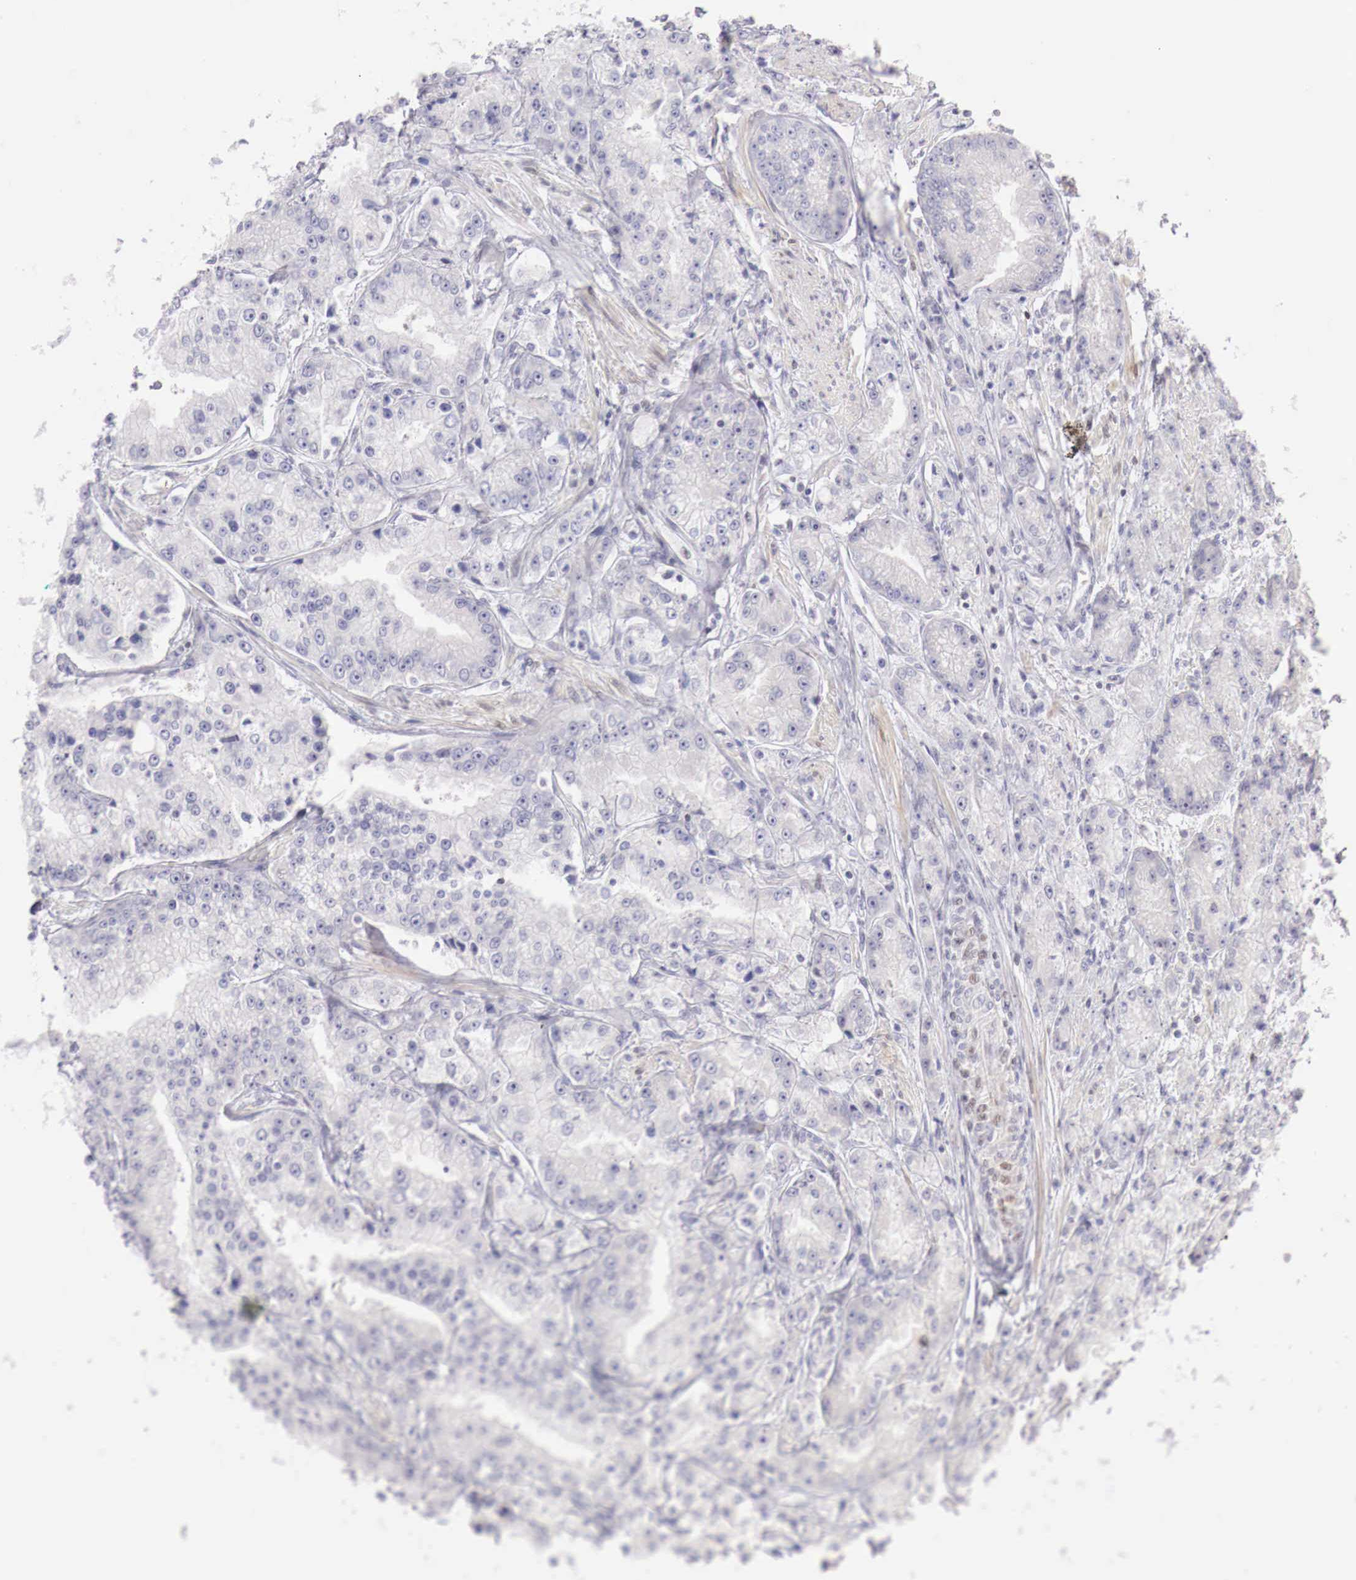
{"staining": {"intensity": "negative", "quantity": "none", "location": "none"}, "tissue": "prostate cancer", "cell_type": "Tumor cells", "image_type": "cancer", "snomed": [{"axis": "morphology", "description": "Adenocarcinoma, Medium grade"}, {"axis": "topography", "description": "Prostate"}], "caption": "Tumor cells are negative for protein expression in human prostate medium-grade adenocarcinoma.", "gene": "CLCN5", "patient": {"sex": "male", "age": 72}}